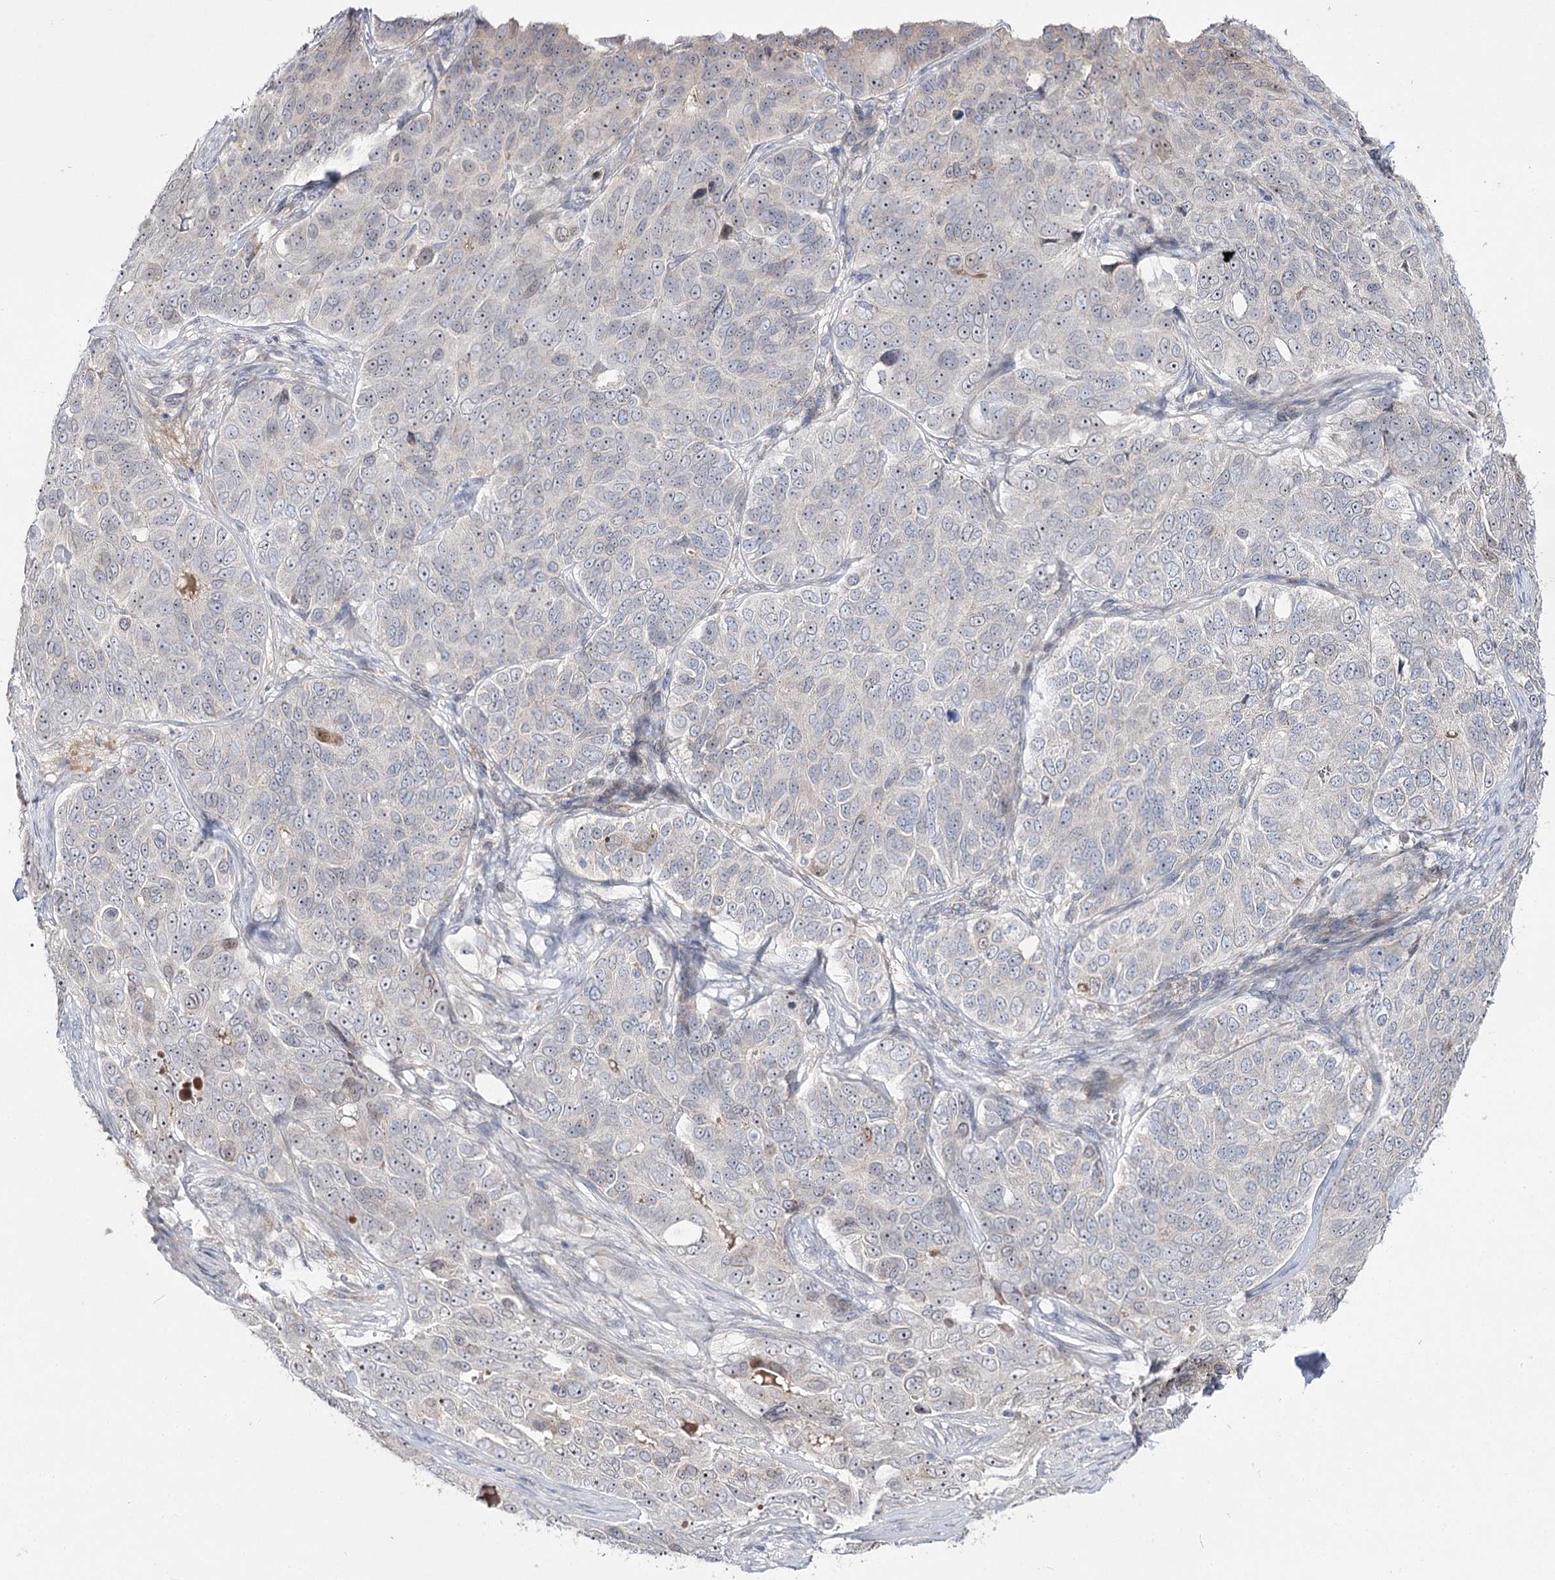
{"staining": {"intensity": "negative", "quantity": "none", "location": "none"}, "tissue": "ovarian cancer", "cell_type": "Tumor cells", "image_type": "cancer", "snomed": [{"axis": "morphology", "description": "Carcinoma, endometroid"}, {"axis": "topography", "description": "Ovary"}], "caption": "Endometroid carcinoma (ovarian) was stained to show a protein in brown. There is no significant positivity in tumor cells. The staining is performed using DAB (3,3'-diaminobenzidine) brown chromogen with nuclei counter-stained in using hematoxylin.", "gene": "C11orf80", "patient": {"sex": "female", "age": 51}}